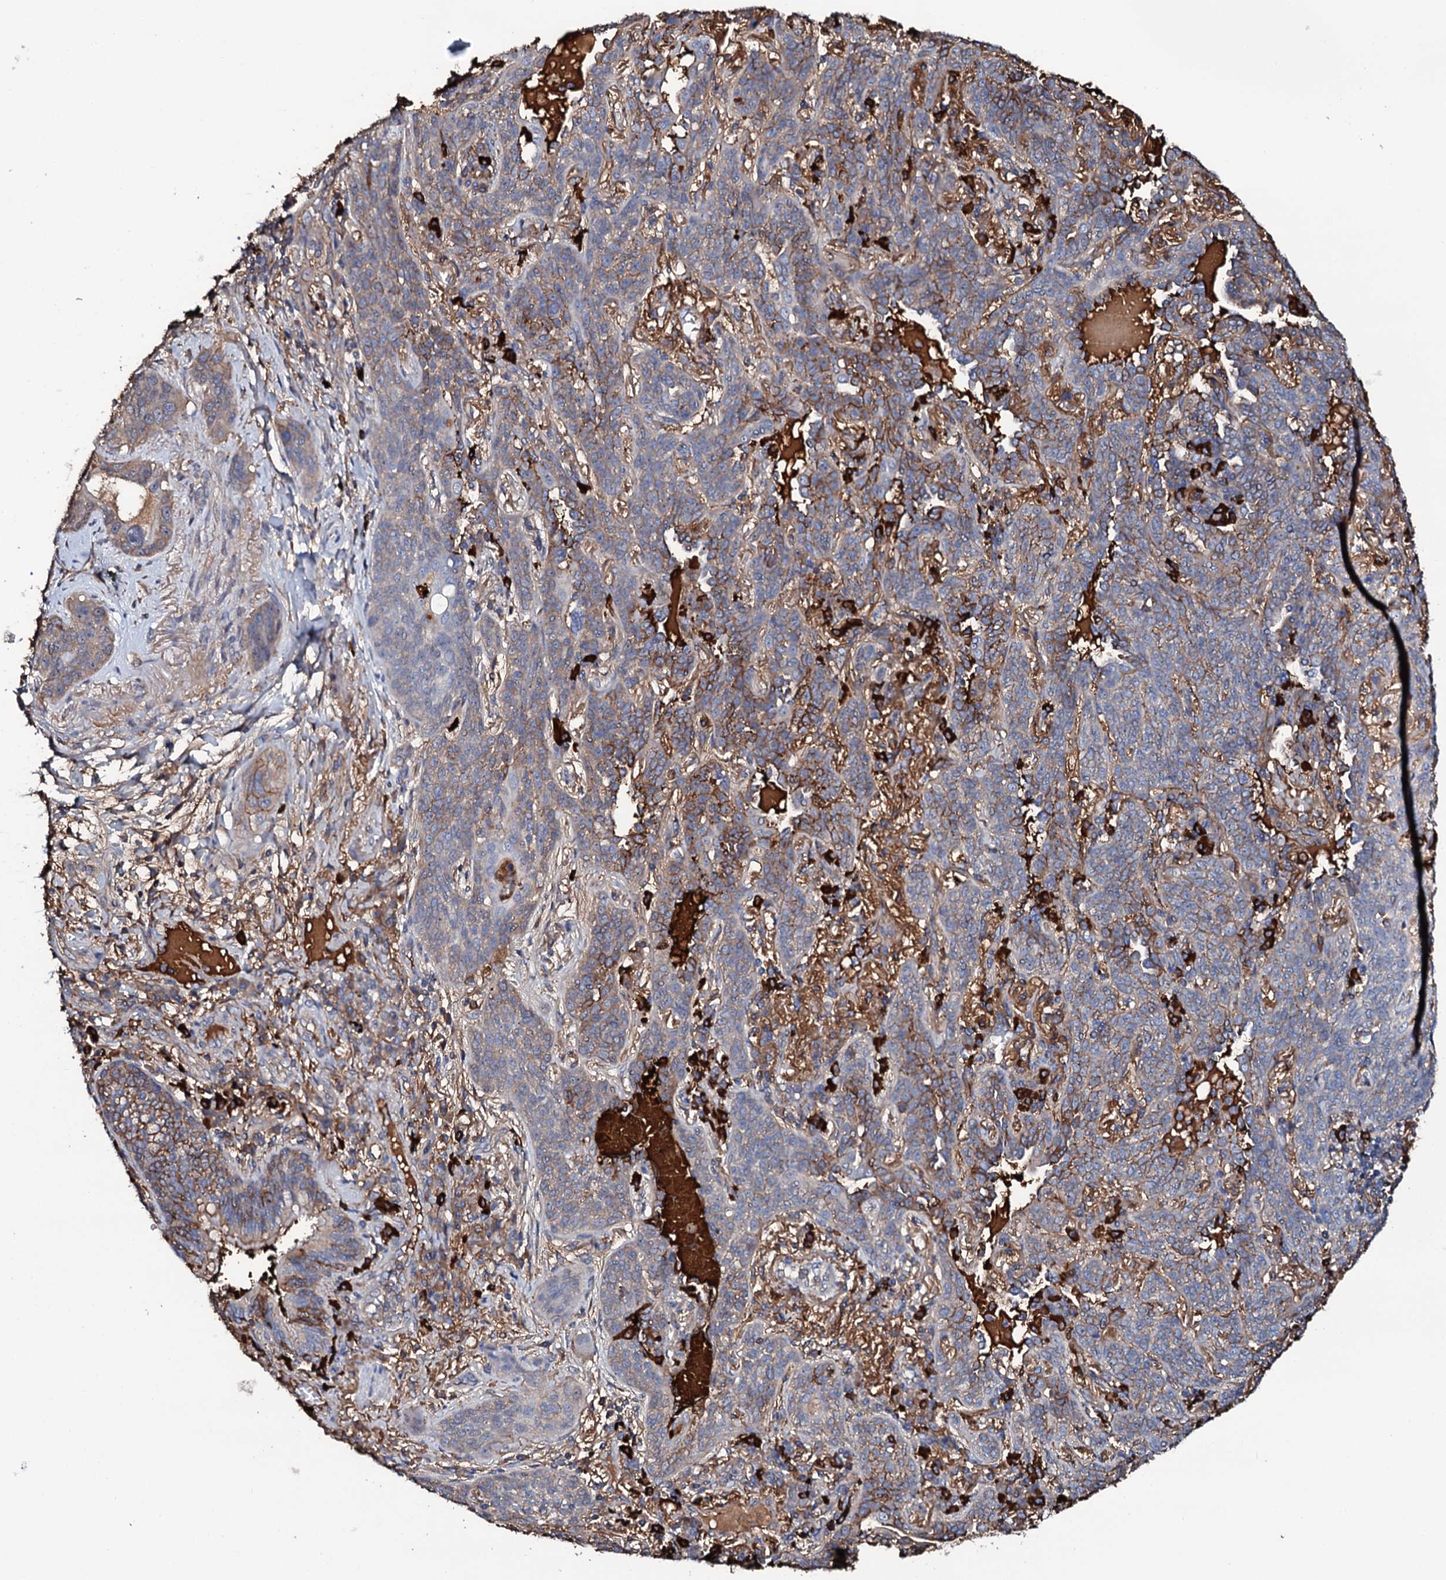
{"staining": {"intensity": "moderate", "quantity": "25%-75%", "location": "cytoplasmic/membranous"}, "tissue": "lung cancer", "cell_type": "Tumor cells", "image_type": "cancer", "snomed": [{"axis": "morphology", "description": "Squamous cell carcinoma, NOS"}, {"axis": "topography", "description": "Lung"}], "caption": "The image displays immunohistochemical staining of lung cancer (squamous cell carcinoma). There is moderate cytoplasmic/membranous expression is seen in approximately 25%-75% of tumor cells.", "gene": "TCAF2", "patient": {"sex": "female", "age": 70}}